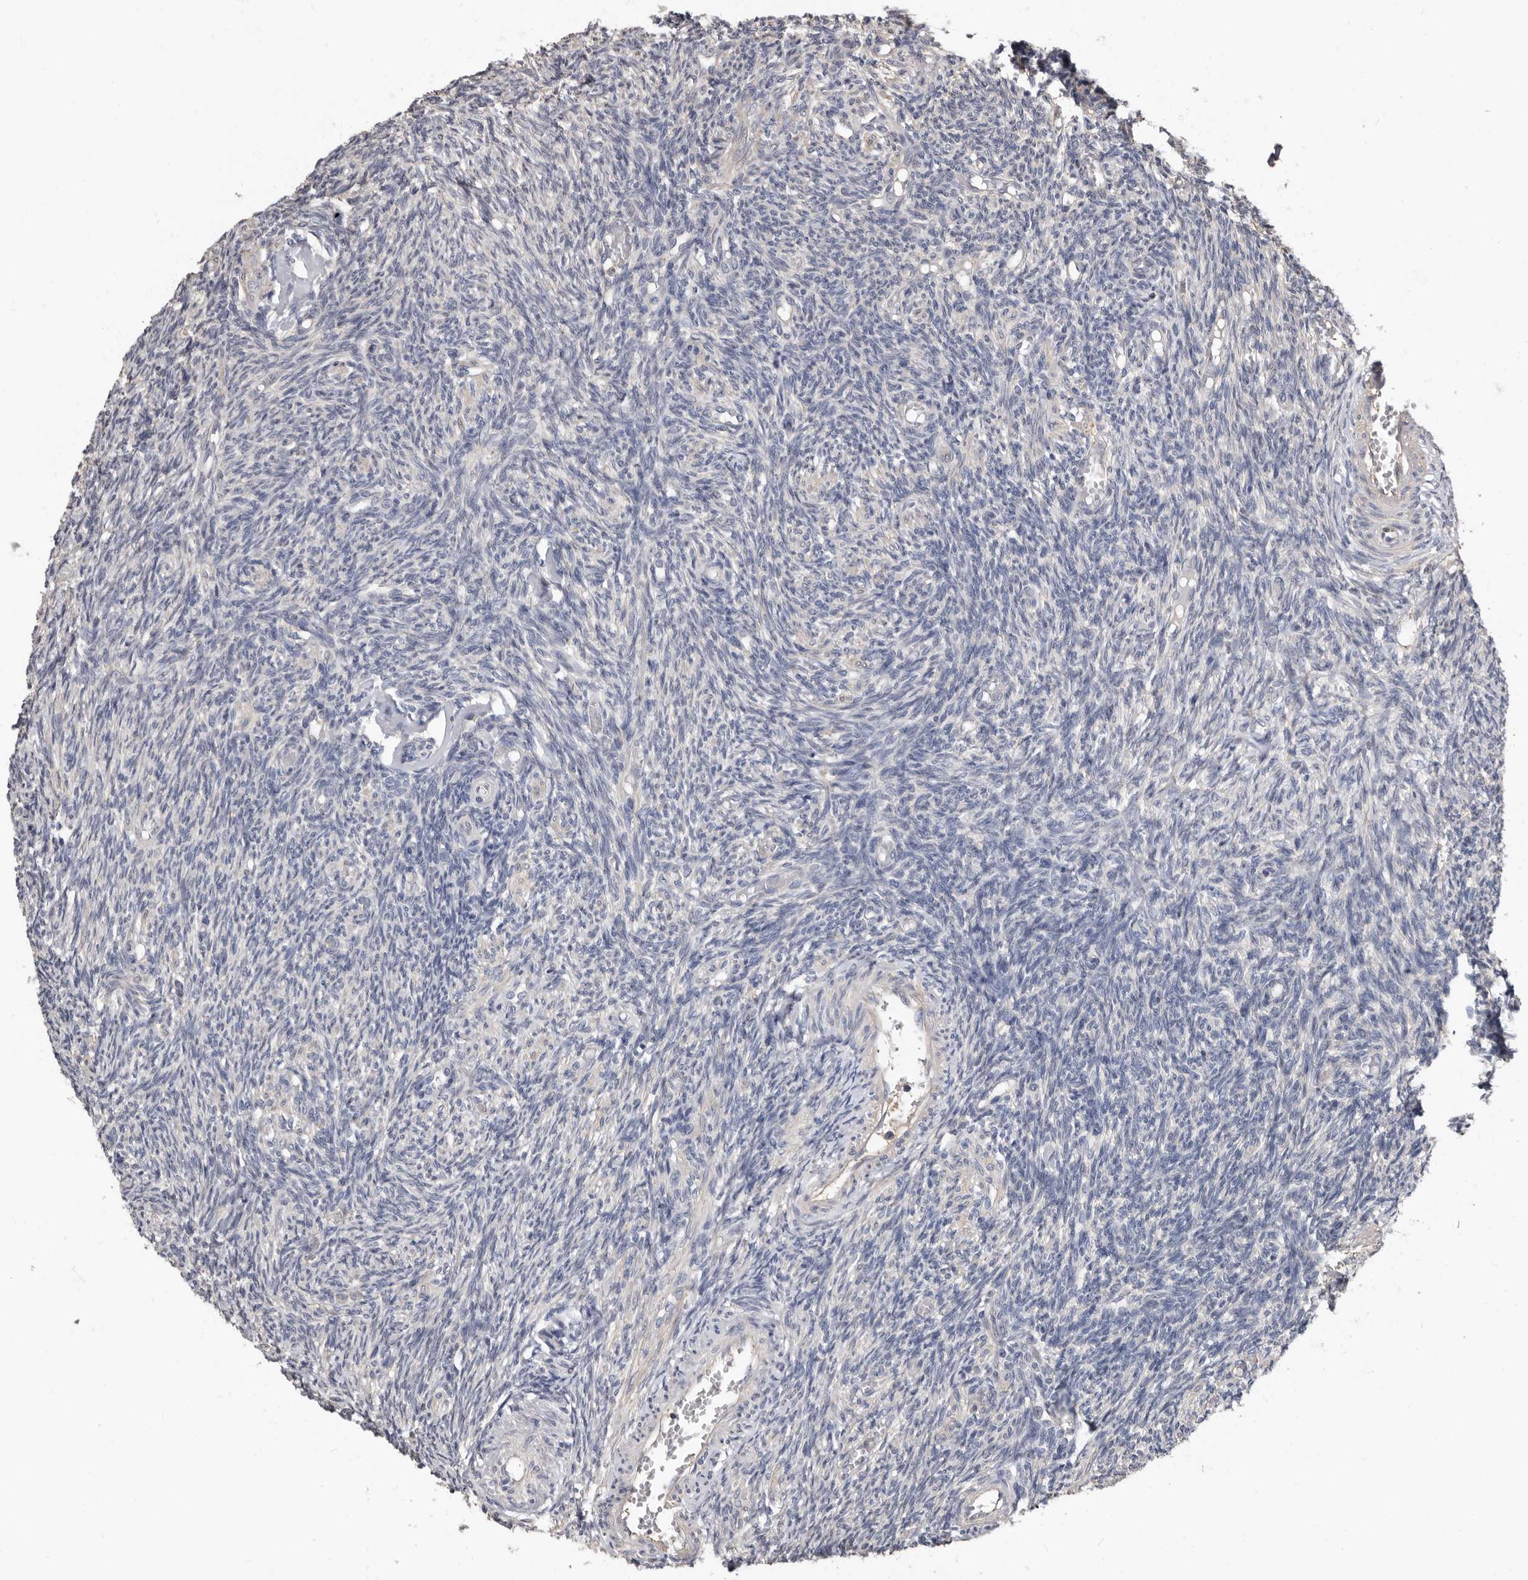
{"staining": {"intensity": "negative", "quantity": "none", "location": "none"}, "tissue": "ovary", "cell_type": "Follicle cells", "image_type": "normal", "snomed": [{"axis": "morphology", "description": "Normal tissue, NOS"}, {"axis": "topography", "description": "Ovary"}], "caption": "This is a micrograph of immunohistochemistry staining of unremarkable ovary, which shows no positivity in follicle cells. (Stains: DAB (3,3'-diaminobenzidine) immunohistochemistry with hematoxylin counter stain, Microscopy: brightfield microscopy at high magnification).", "gene": "MRPL18", "patient": {"sex": "female", "age": 27}}